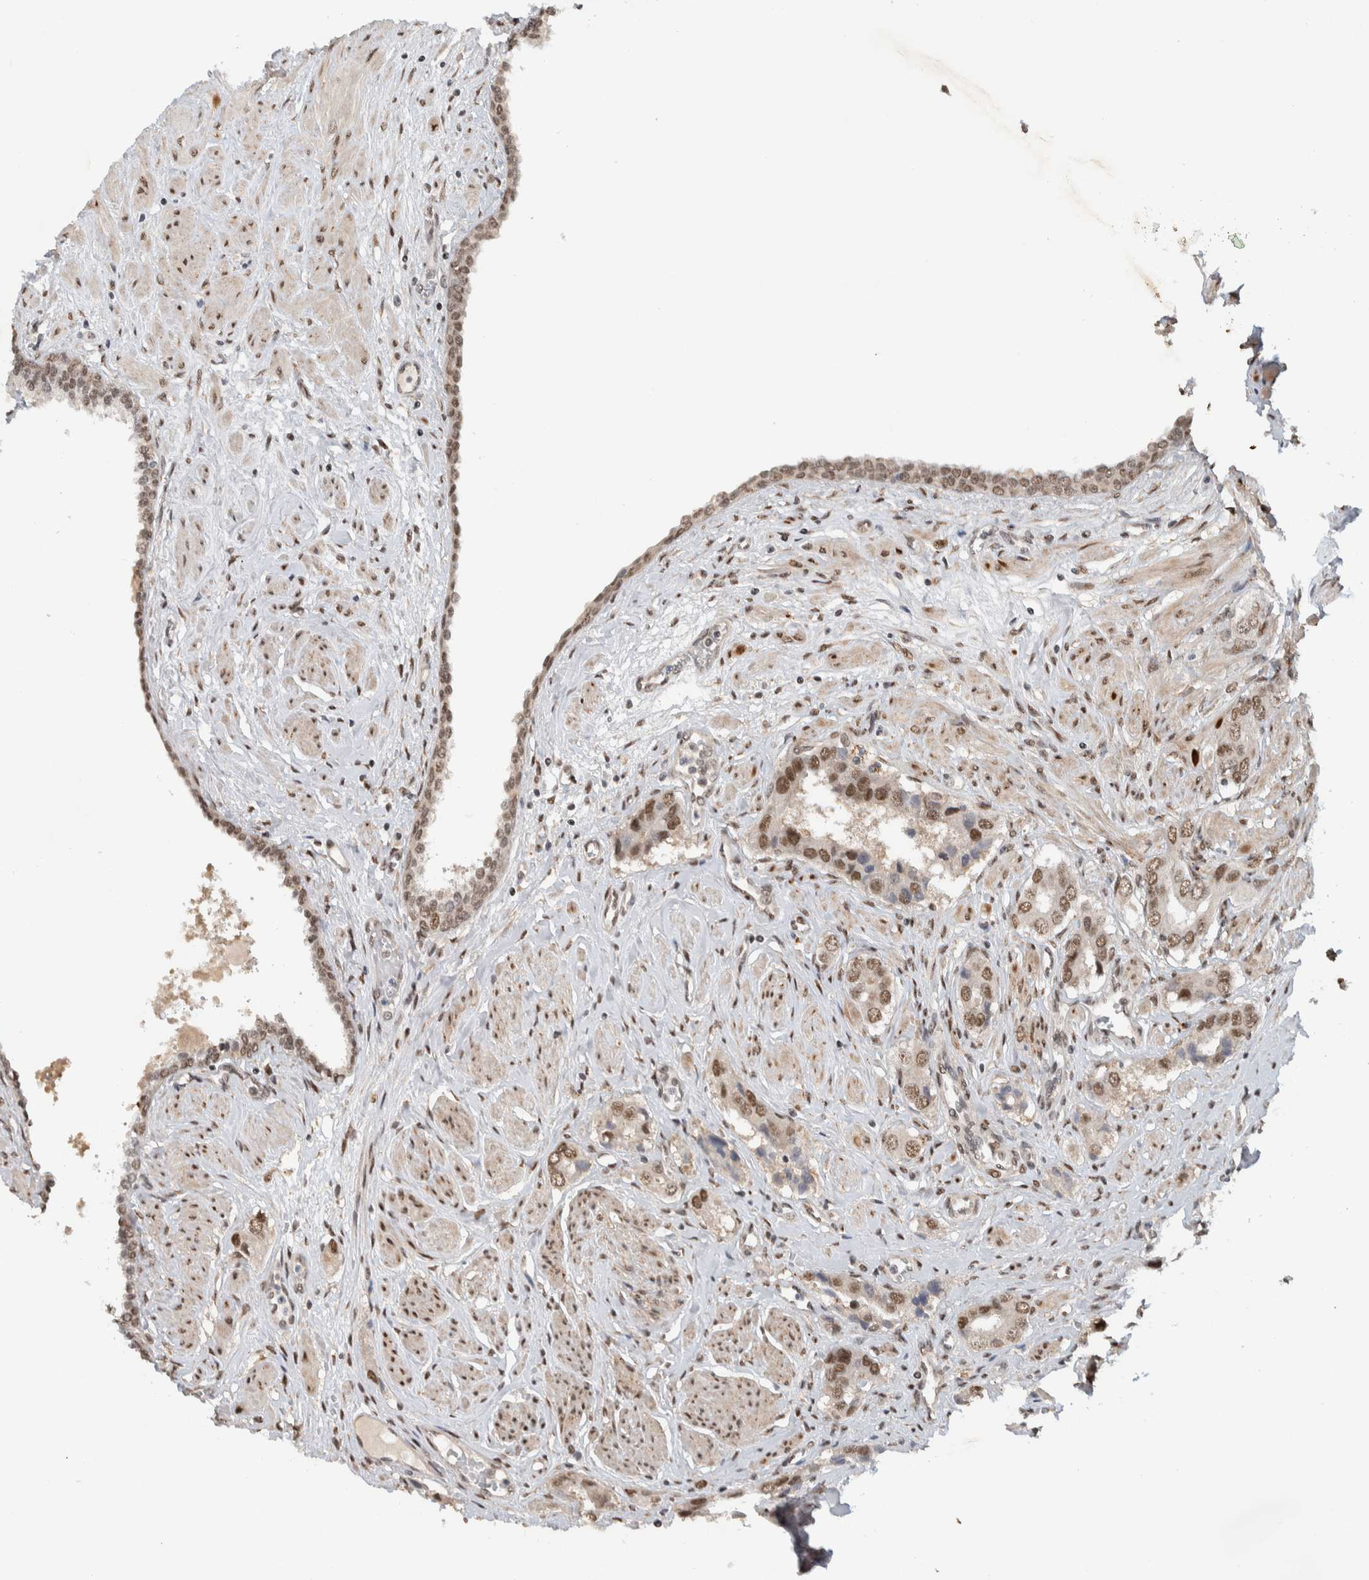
{"staining": {"intensity": "moderate", "quantity": "25%-75%", "location": "nuclear"}, "tissue": "prostate cancer", "cell_type": "Tumor cells", "image_type": "cancer", "snomed": [{"axis": "morphology", "description": "Adenocarcinoma, High grade"}, {"axis": "topography", "description": "Prostate"}], "caption": "Immunohistochemistry (DAB) staining of prostate high-grade adenocarcinoma shows moderate nuclear protein expression in approximately 25%-75% of tumor cells. Immunohistochemistry (ihc) stains the protein in brown and the nuclei are stained blue.", "gene": "TNRC18", "patient": {"sex": "male", "age": 52}}